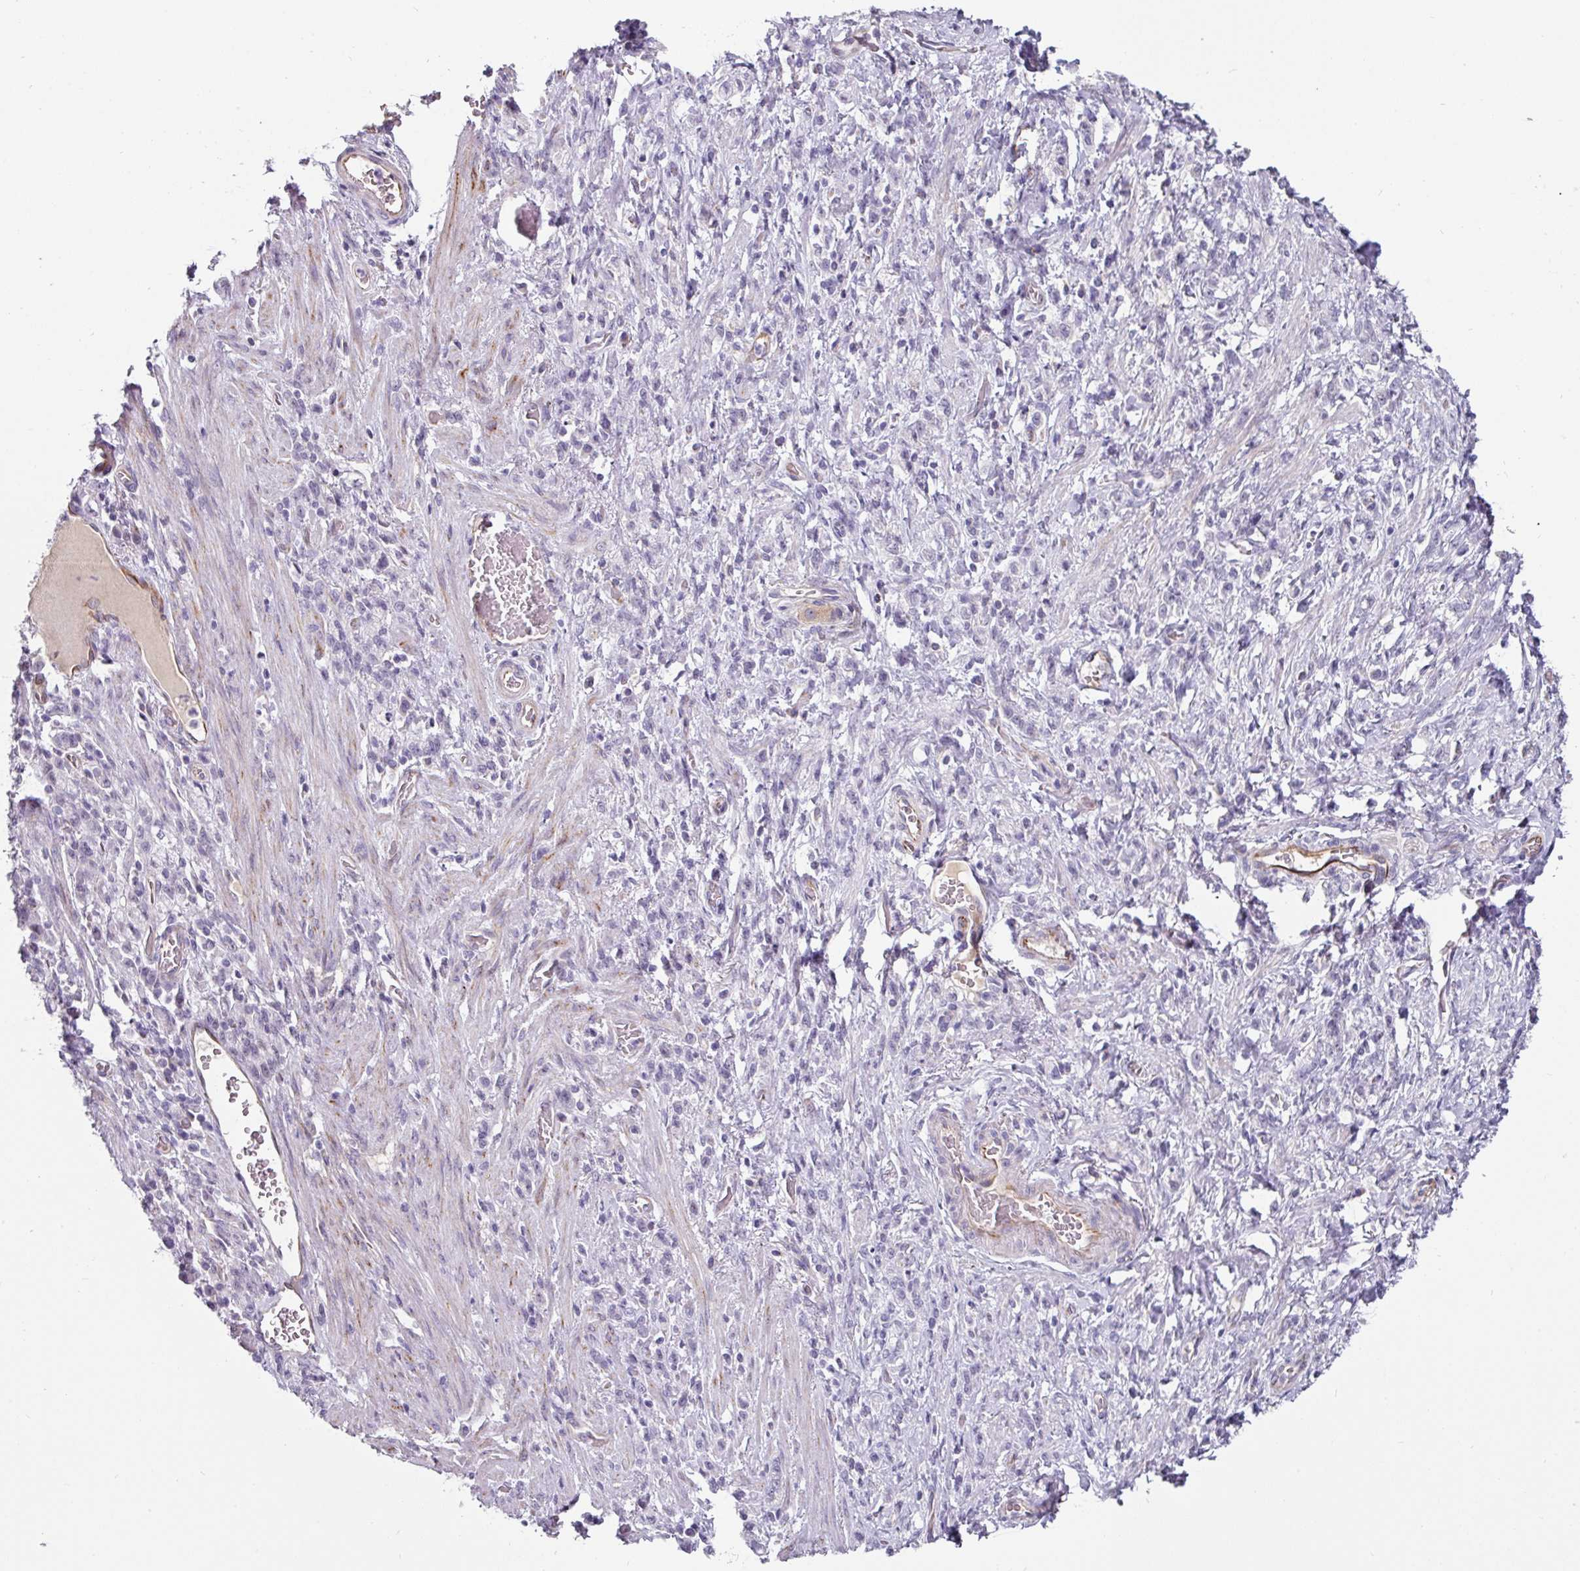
{"staining": {"intensity": "negative", "quantity": "none", "location": "none"}, "tissue": "stomach cancer", "cell_type": "Tumor cells", "image_type": "cancer", "snomed": [{"axis": "morphology", "description": "Adenocarcinoma, NOS"}, {"axis": "topography", "description": "Stomach"}], "caption": "Tumor cells show no significant expression in stomach cancer.", "gene": "EYA3", "patient": {"sex": "male", "age": 77}}